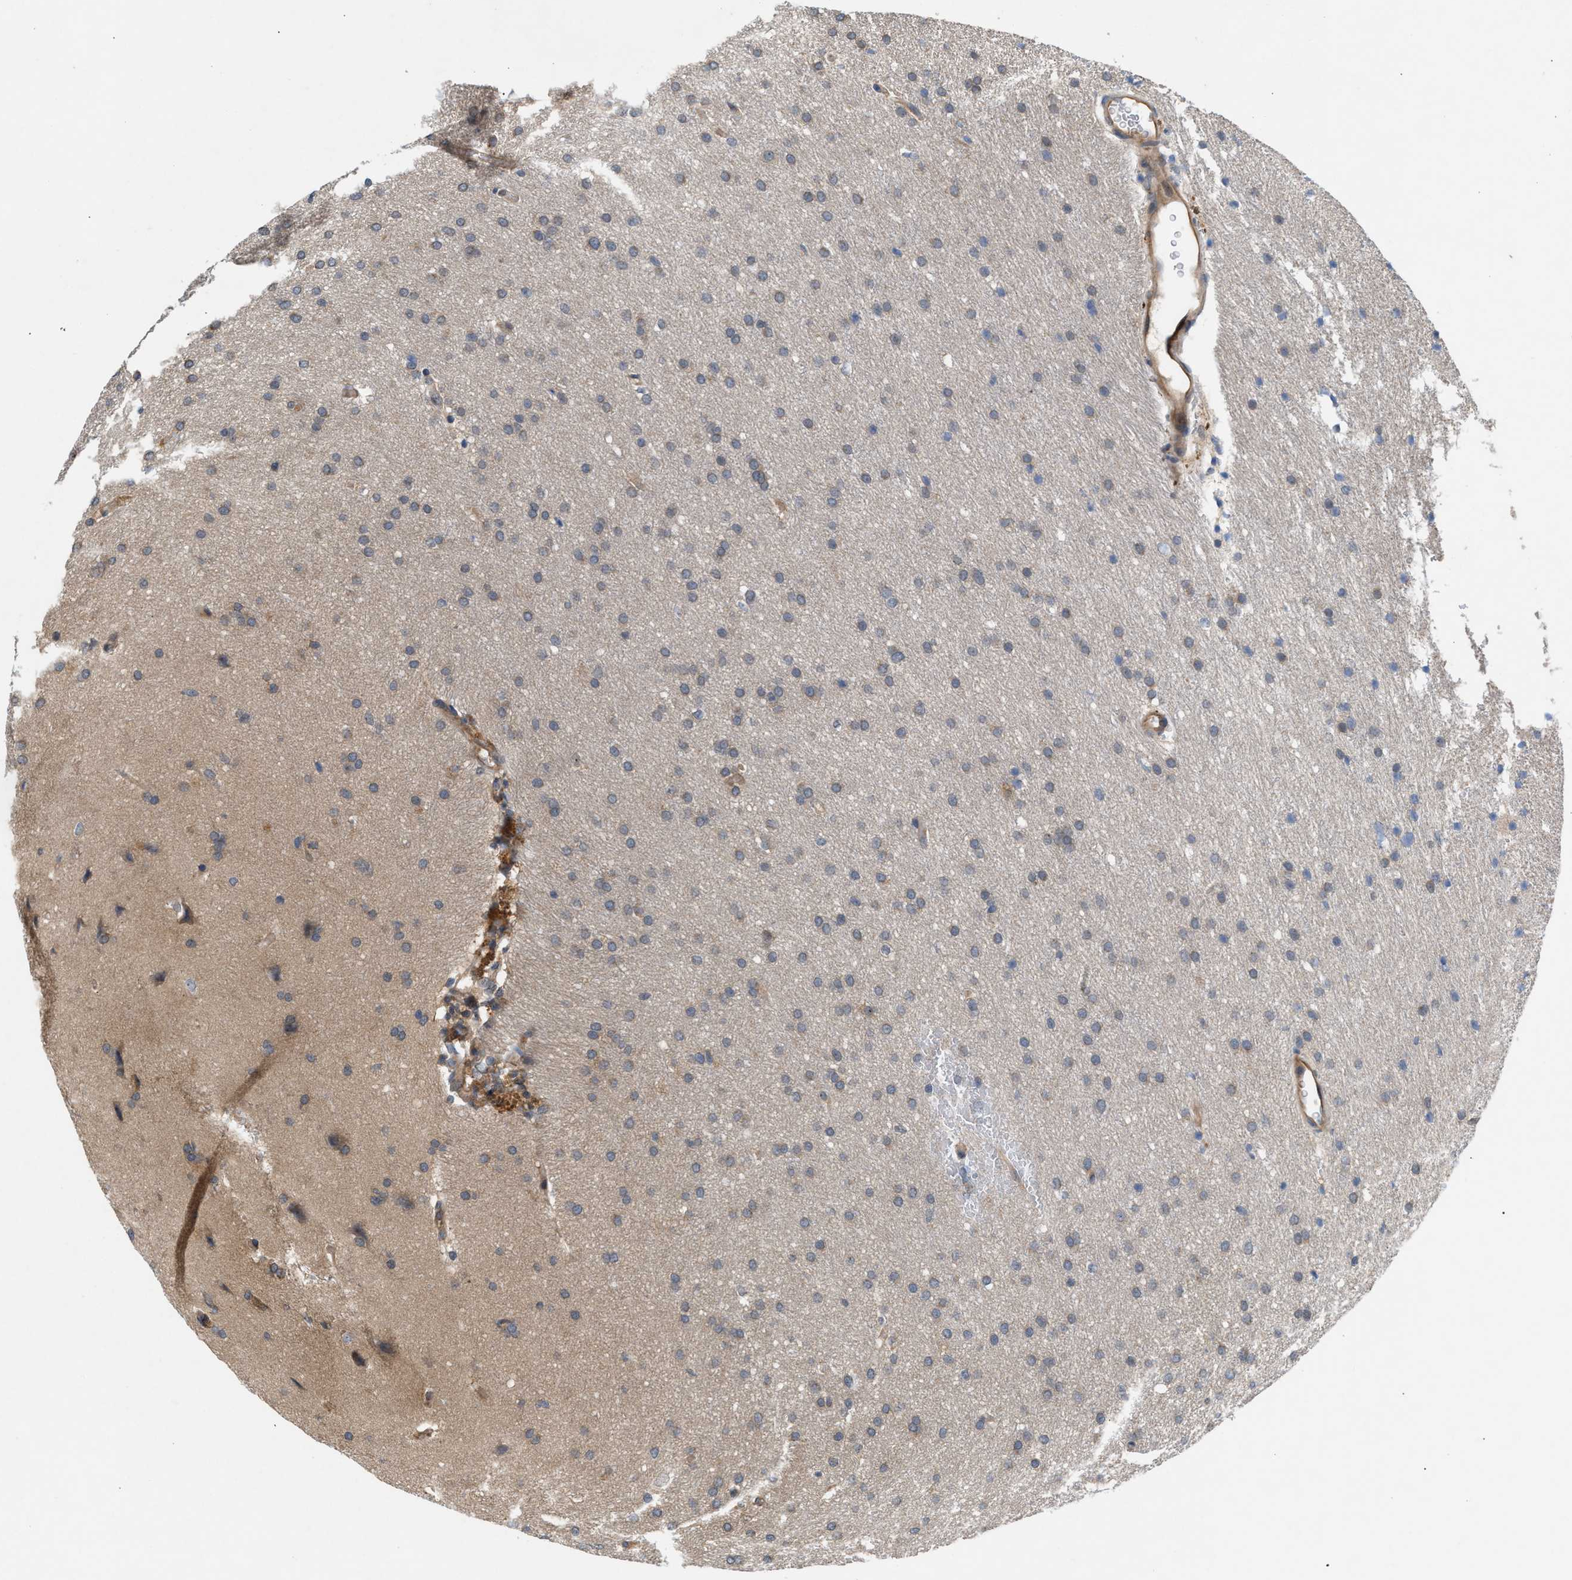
{"staining": {"intensity": "negative", "quantity": "none", "location": "none"}, "tissue": "glioma", "cell_type": "Tumor cells", "image_type": "cancer", "snomed": [{"axis": "morphology", "description": "Glioma, malignant, Low grade"}, {"axis": "topography", "description": "Brain"}], "caption": "This is an immunohistochemistry histopathology image of human malignant glioma (low-grade). There is no expression in tumor cells.", "gene": "GLOD4", "patient": {"sex": "female", "age": 37}}